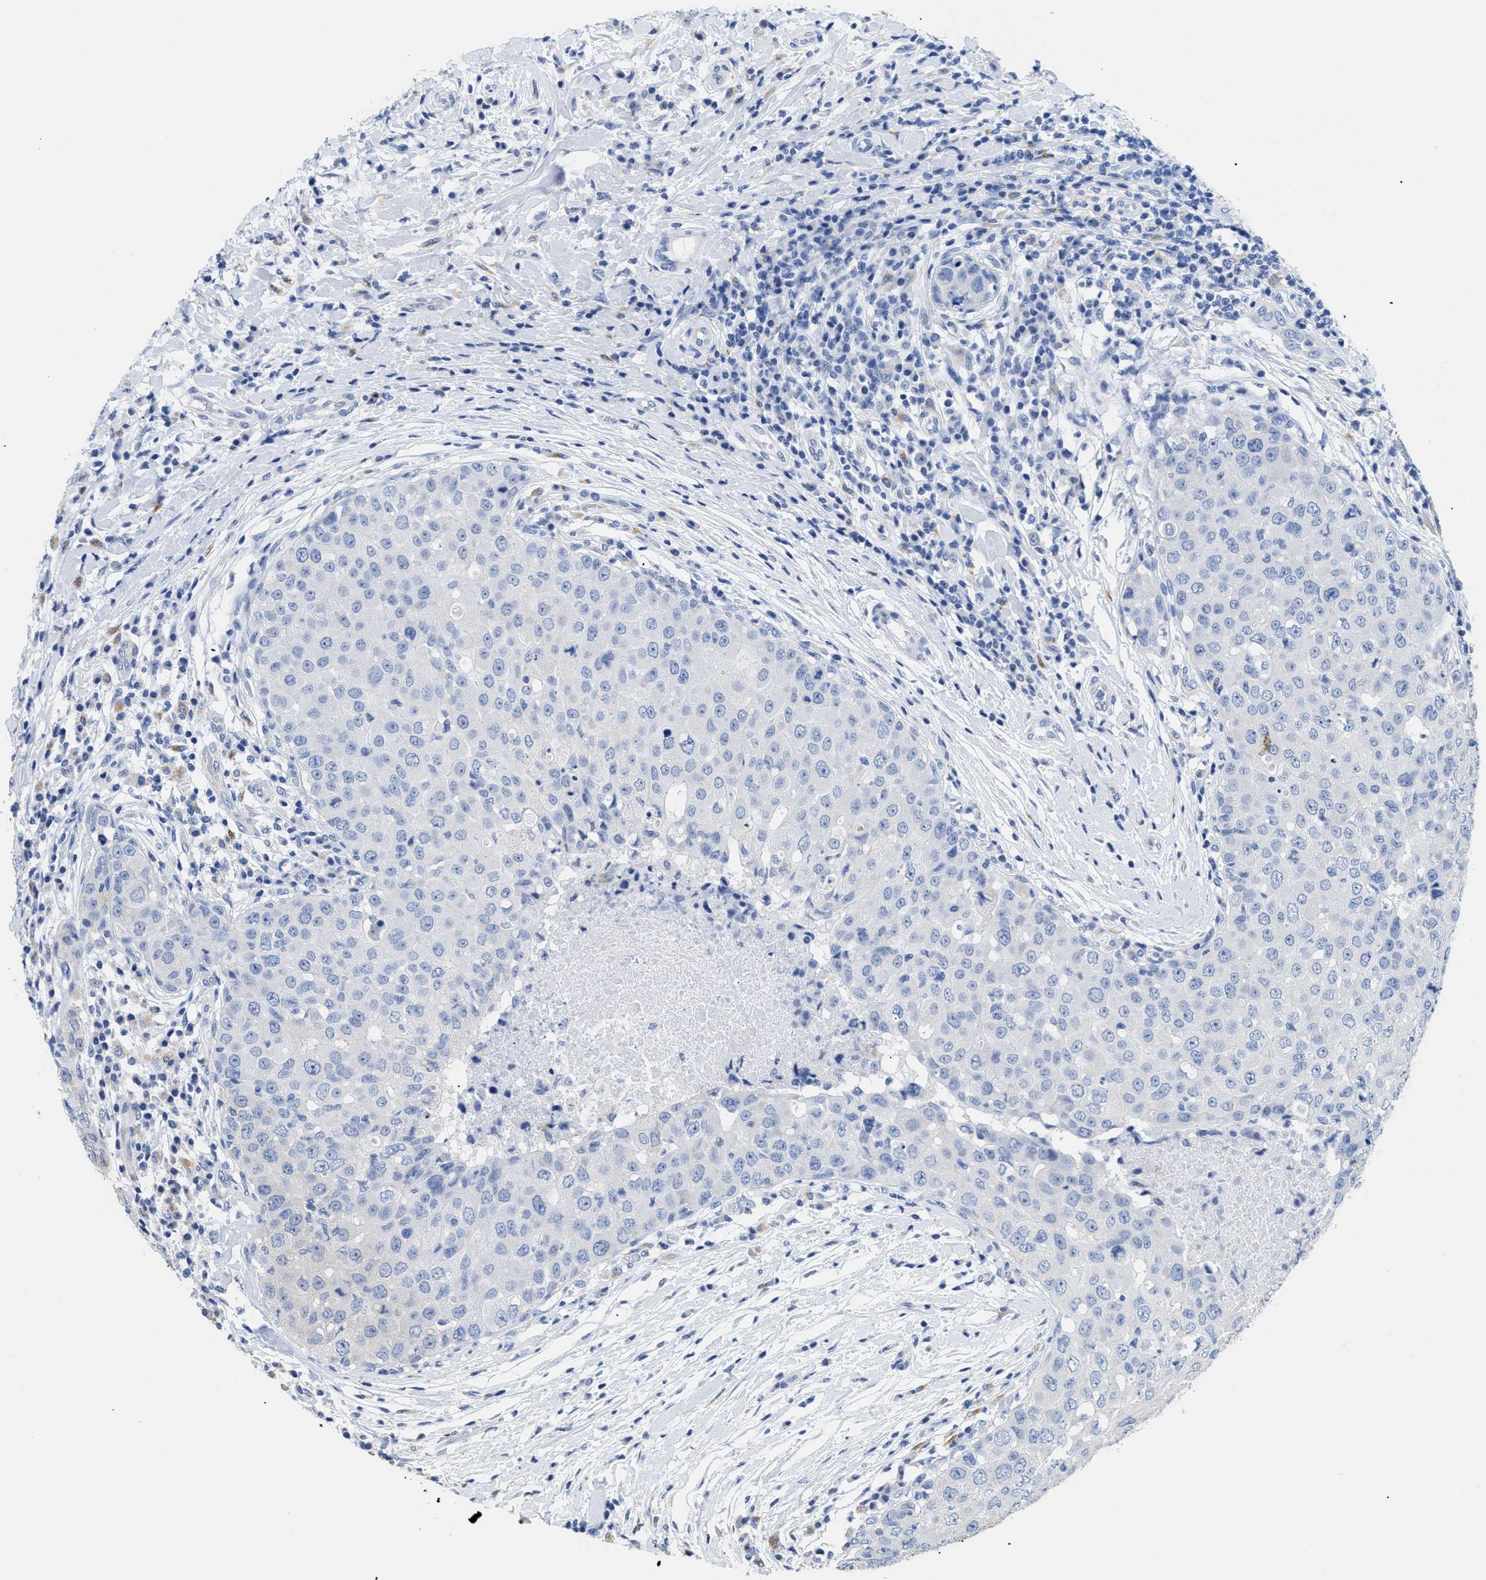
{"staining": {"intensity": "negative", "quantity": "none", "location": "none"}, "tissue": "breast cancer", "cell_type": "Tumor cells", "image_type": "cancer", "snomed": [{"axis": "morphology", "description": "Duct carcinoma"}, {"axis": "topography", "description": "Breast"}], "caption": "Tumor cells show no significant positivity in infiltrating ductal carcinoma (breast). Brightfield microscopy of immunohistochemistry (IHC) stained with DAB (brown) and hematoxylin (blue), captured at high magnification.", "gene": "APOBEC2", "patient": {"sex": "female", "age": 27}}